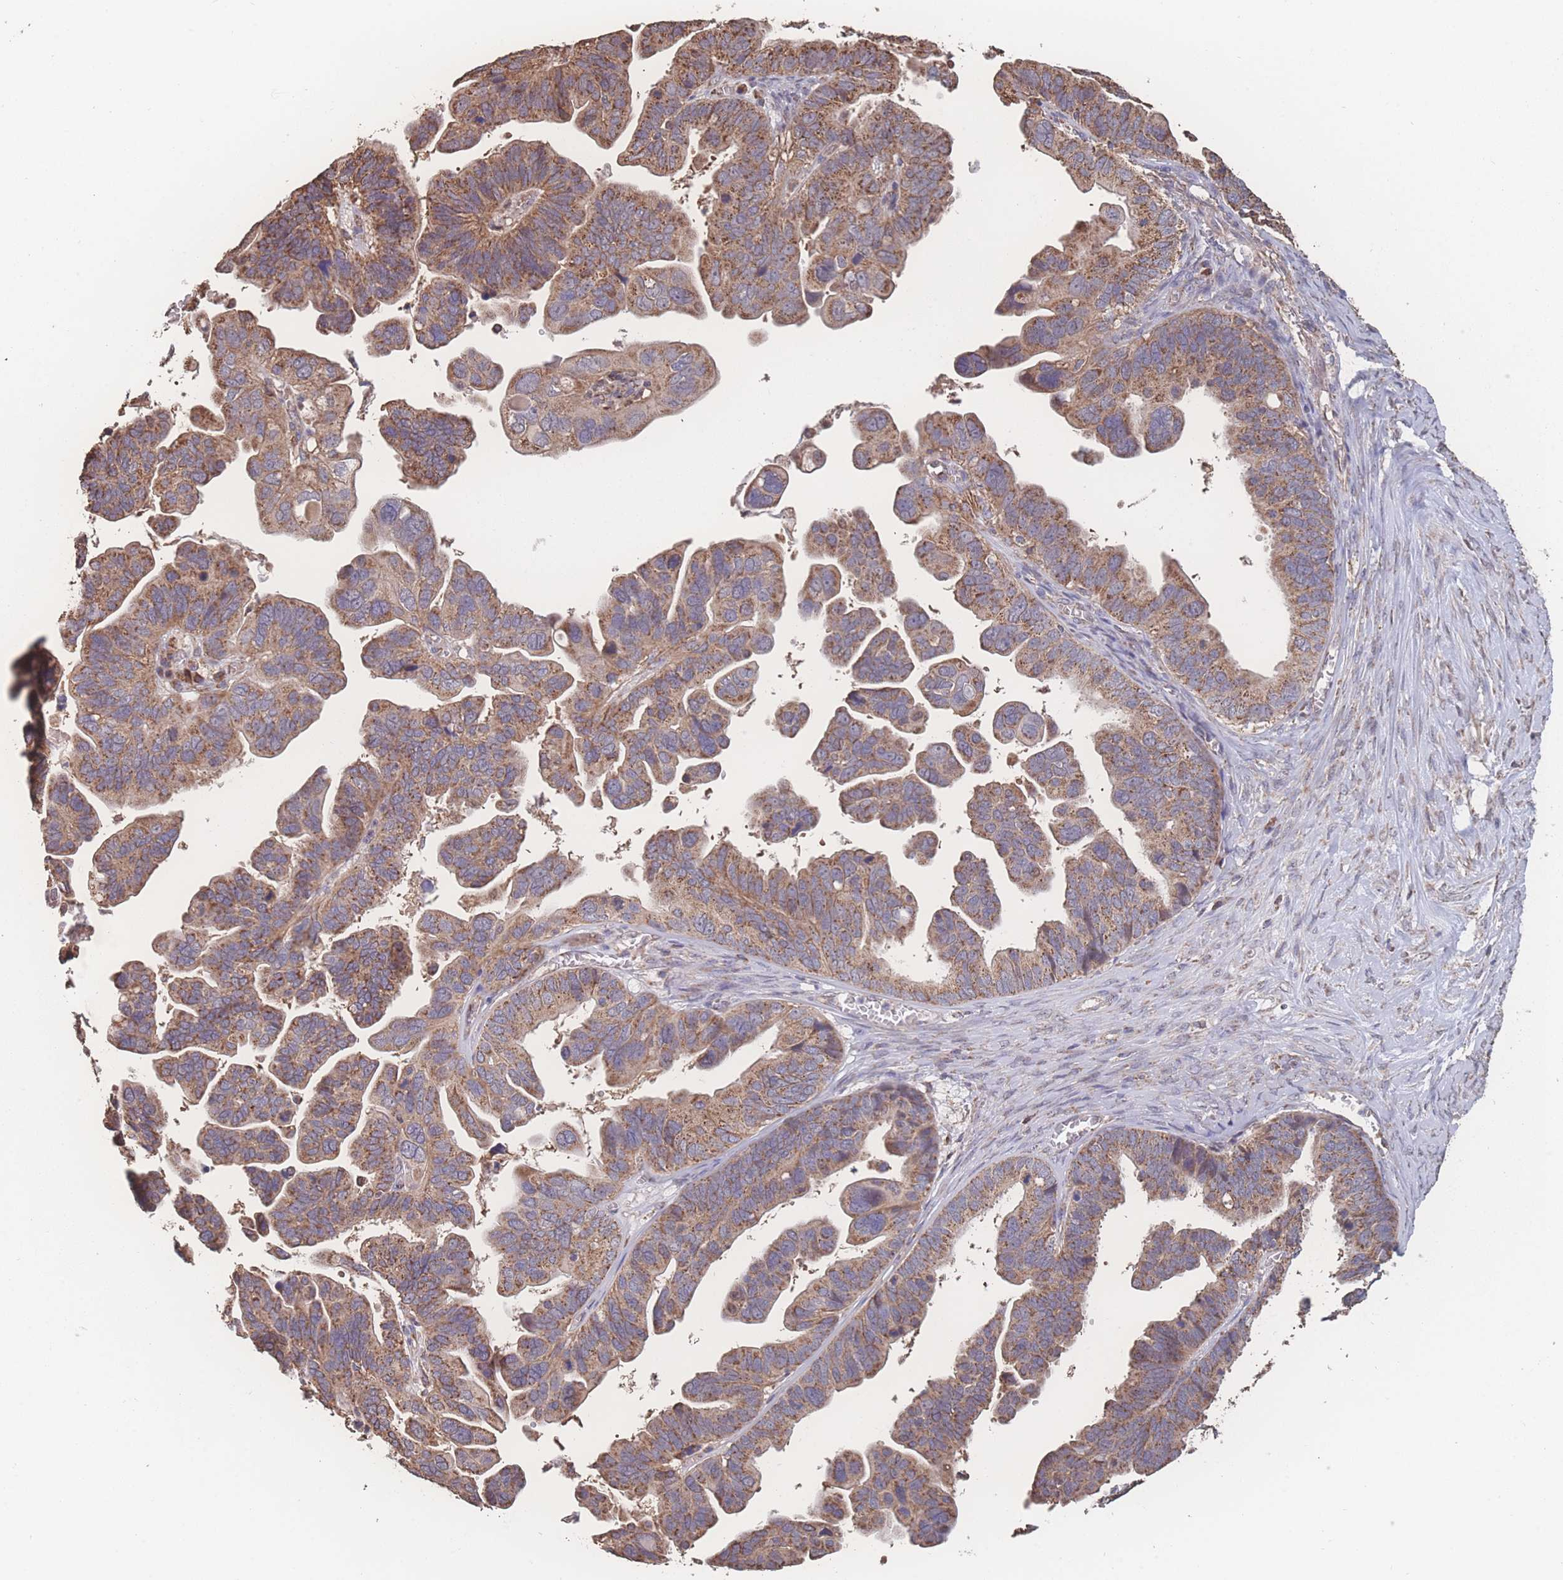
{"staining": {"intensity": "moderate", "quantity": ">75%", "location": "cytoplasmic/membranous"}, "tissue": "ovarian cancer", "cell_type": "Tumor cells", "image_type": "cancer", "snomed": [{"axis": "morphology", "description": "Cystadenocarcinoma, serous, NOS"}, {"axis": "topography", "description": "Ovary"}], "caption": "Immunohistochemical staining of ovarian cancer (serous cystadenocarcinoma) reveals medium levels of moderate cytoplasmic/membranous positivity in about >75% of tumor cells.", "gene": "SGSM3", "patient": {"sex": "female", "age": 56}}